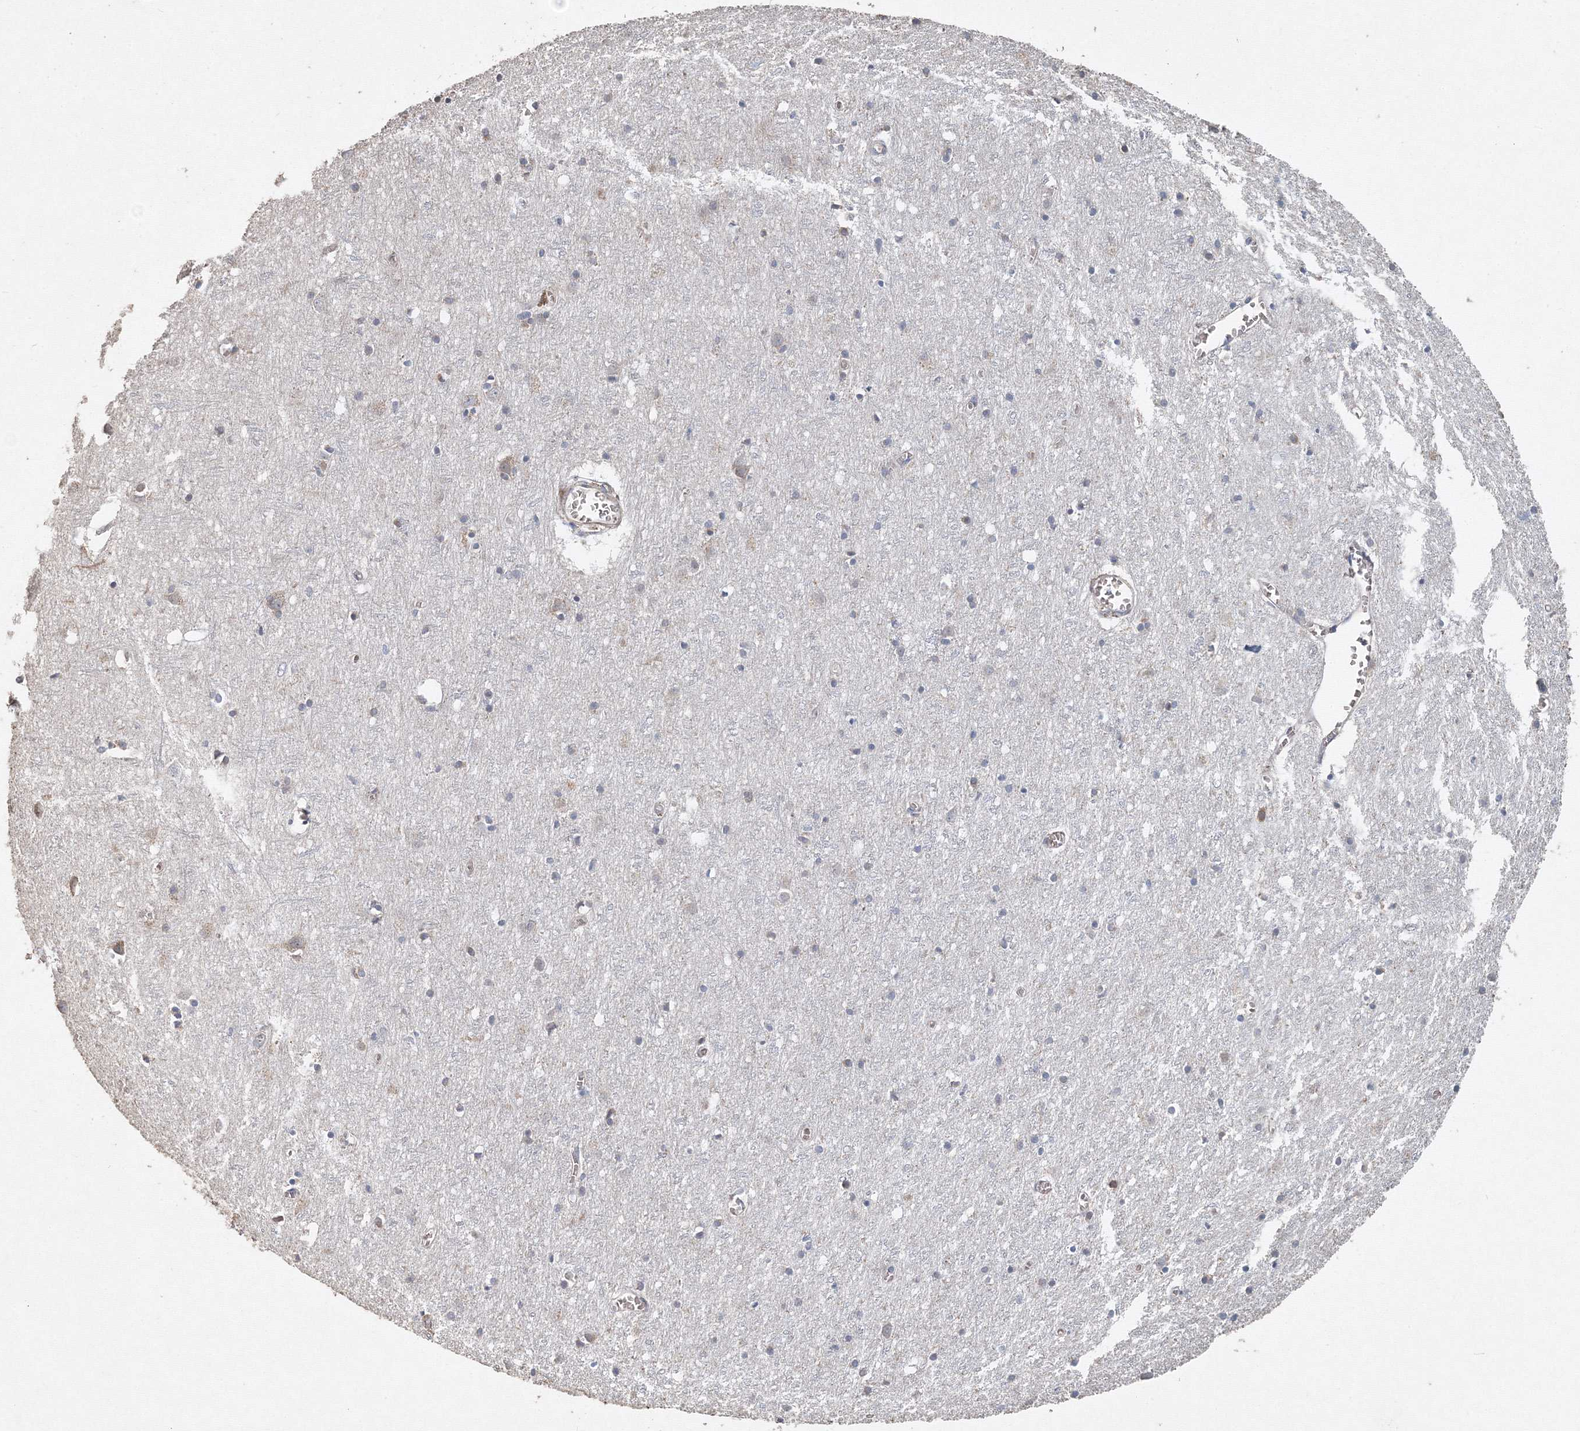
{"staining": {"intensity": "negative", "quantity": "none", "location": "none"}, "tissue": "cerebral cortex", "cell_type": "Endothelial cells", "image_type": "normal", "snomed": [{"axis": "morphology", "description": "Normal tissue, NOS"}, {"axis": "topography", "description": "Cerebral cortex"}], "caption": "High power microscopy histopathology image of an immunohistochemistry photomicrograph of normal cerebral cortex, revealing no significant expression in endothelial cells.", "gene": "NALF2", "patient": {"sex": "female", "age": 64}}